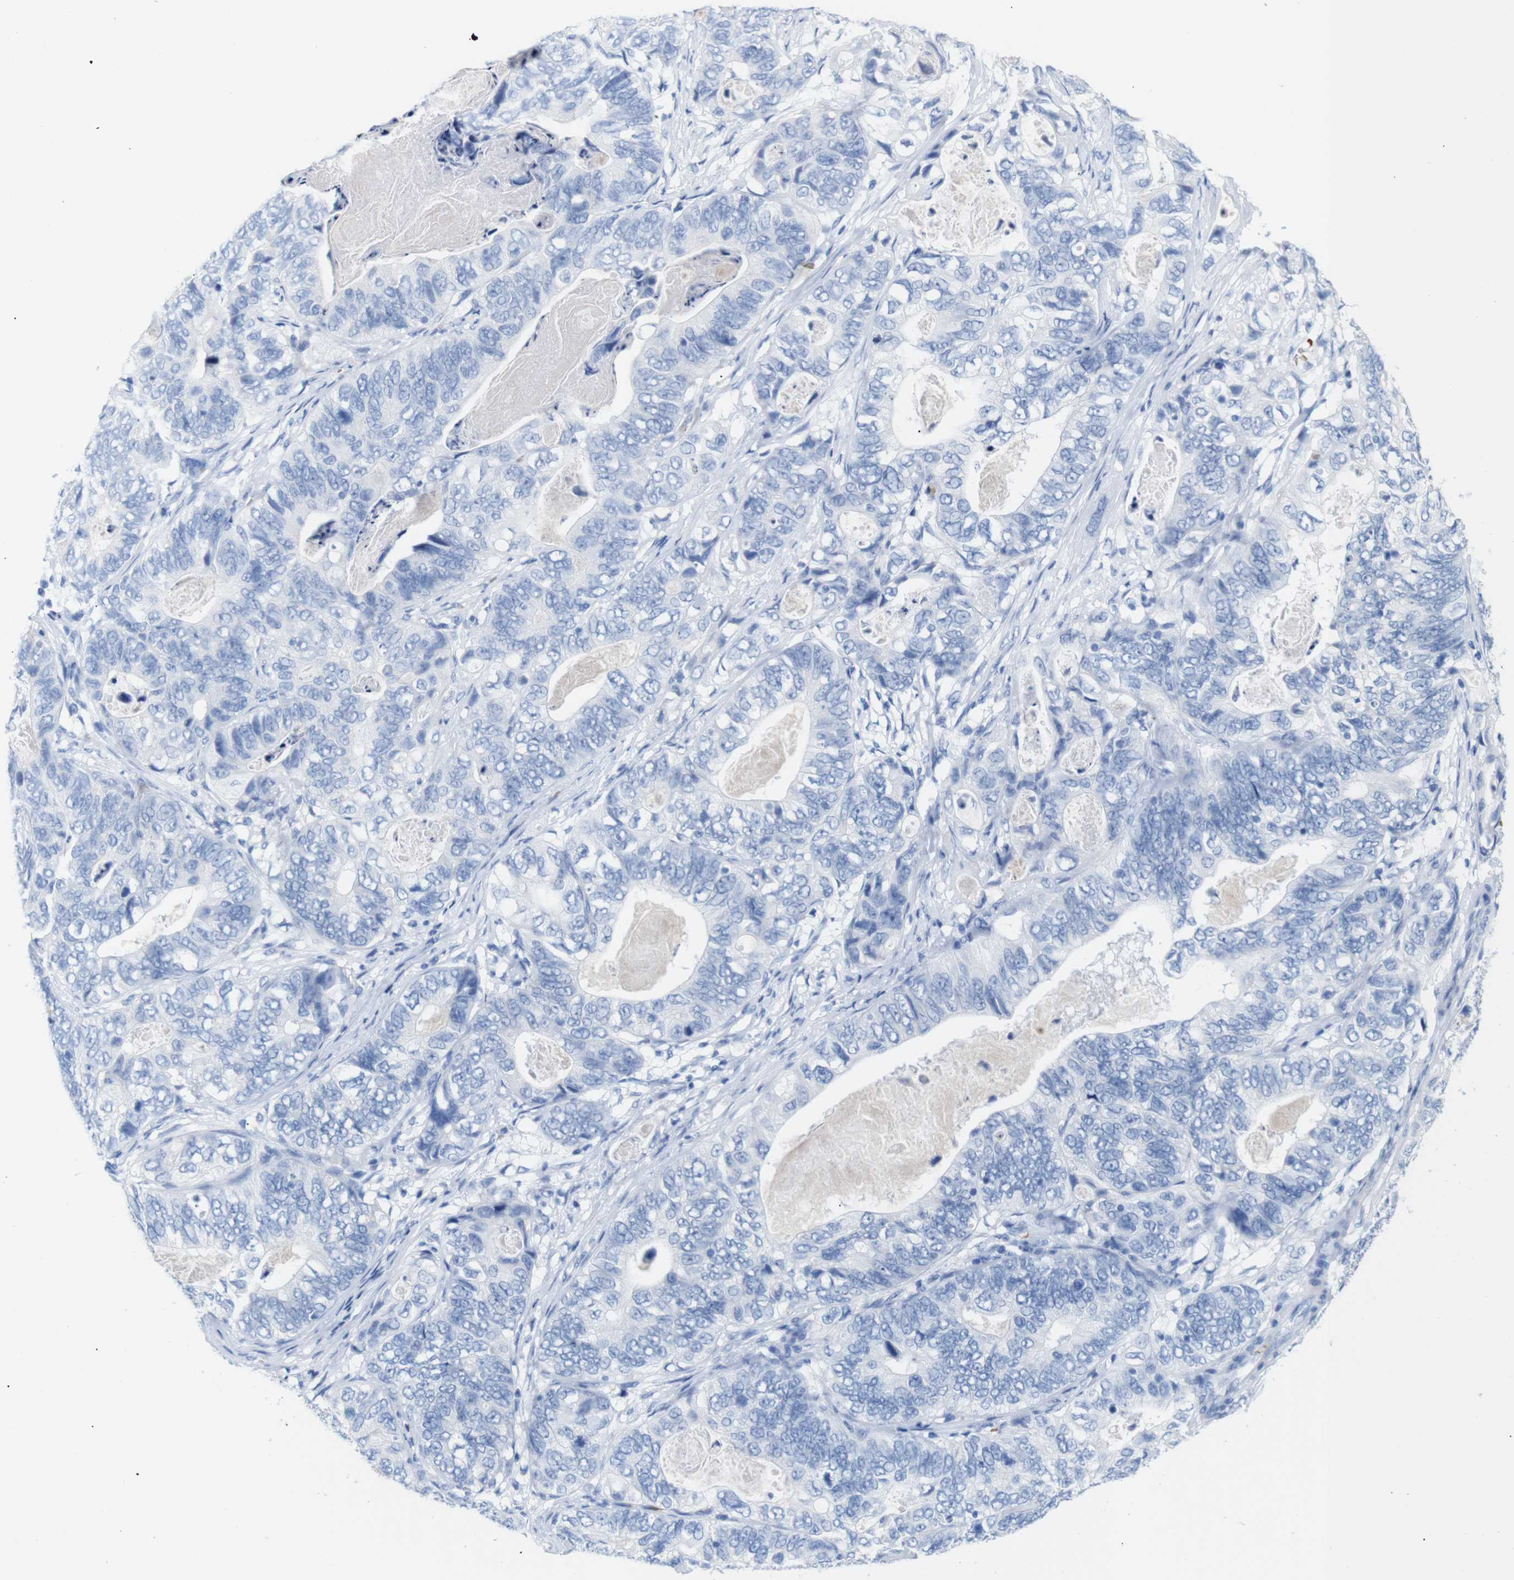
{"staining": {"intensity": "negative", "quantity": "none", "location": "none"}, "tissue": "stomach cancer", "cell_type": "Tumor cells", "image_type": "cancer", "snomed": [{"axis": "morphology", "description": "Adenocarcinoma, NOS"}, {"axis": "topography", "description": "Stomach"}], "caption": "Photomicrograph shows no significant protein expression in tumor cells of stomach cancer (adenocarcinoma). Brightfield microscopy of immunohistochemistry (IHC) stained with DAB (brown) and hematoxylin (blue), captured at high magnification.", "gene": "ERVMER34-1", "patient": {"sex": "female", "age": 89}}